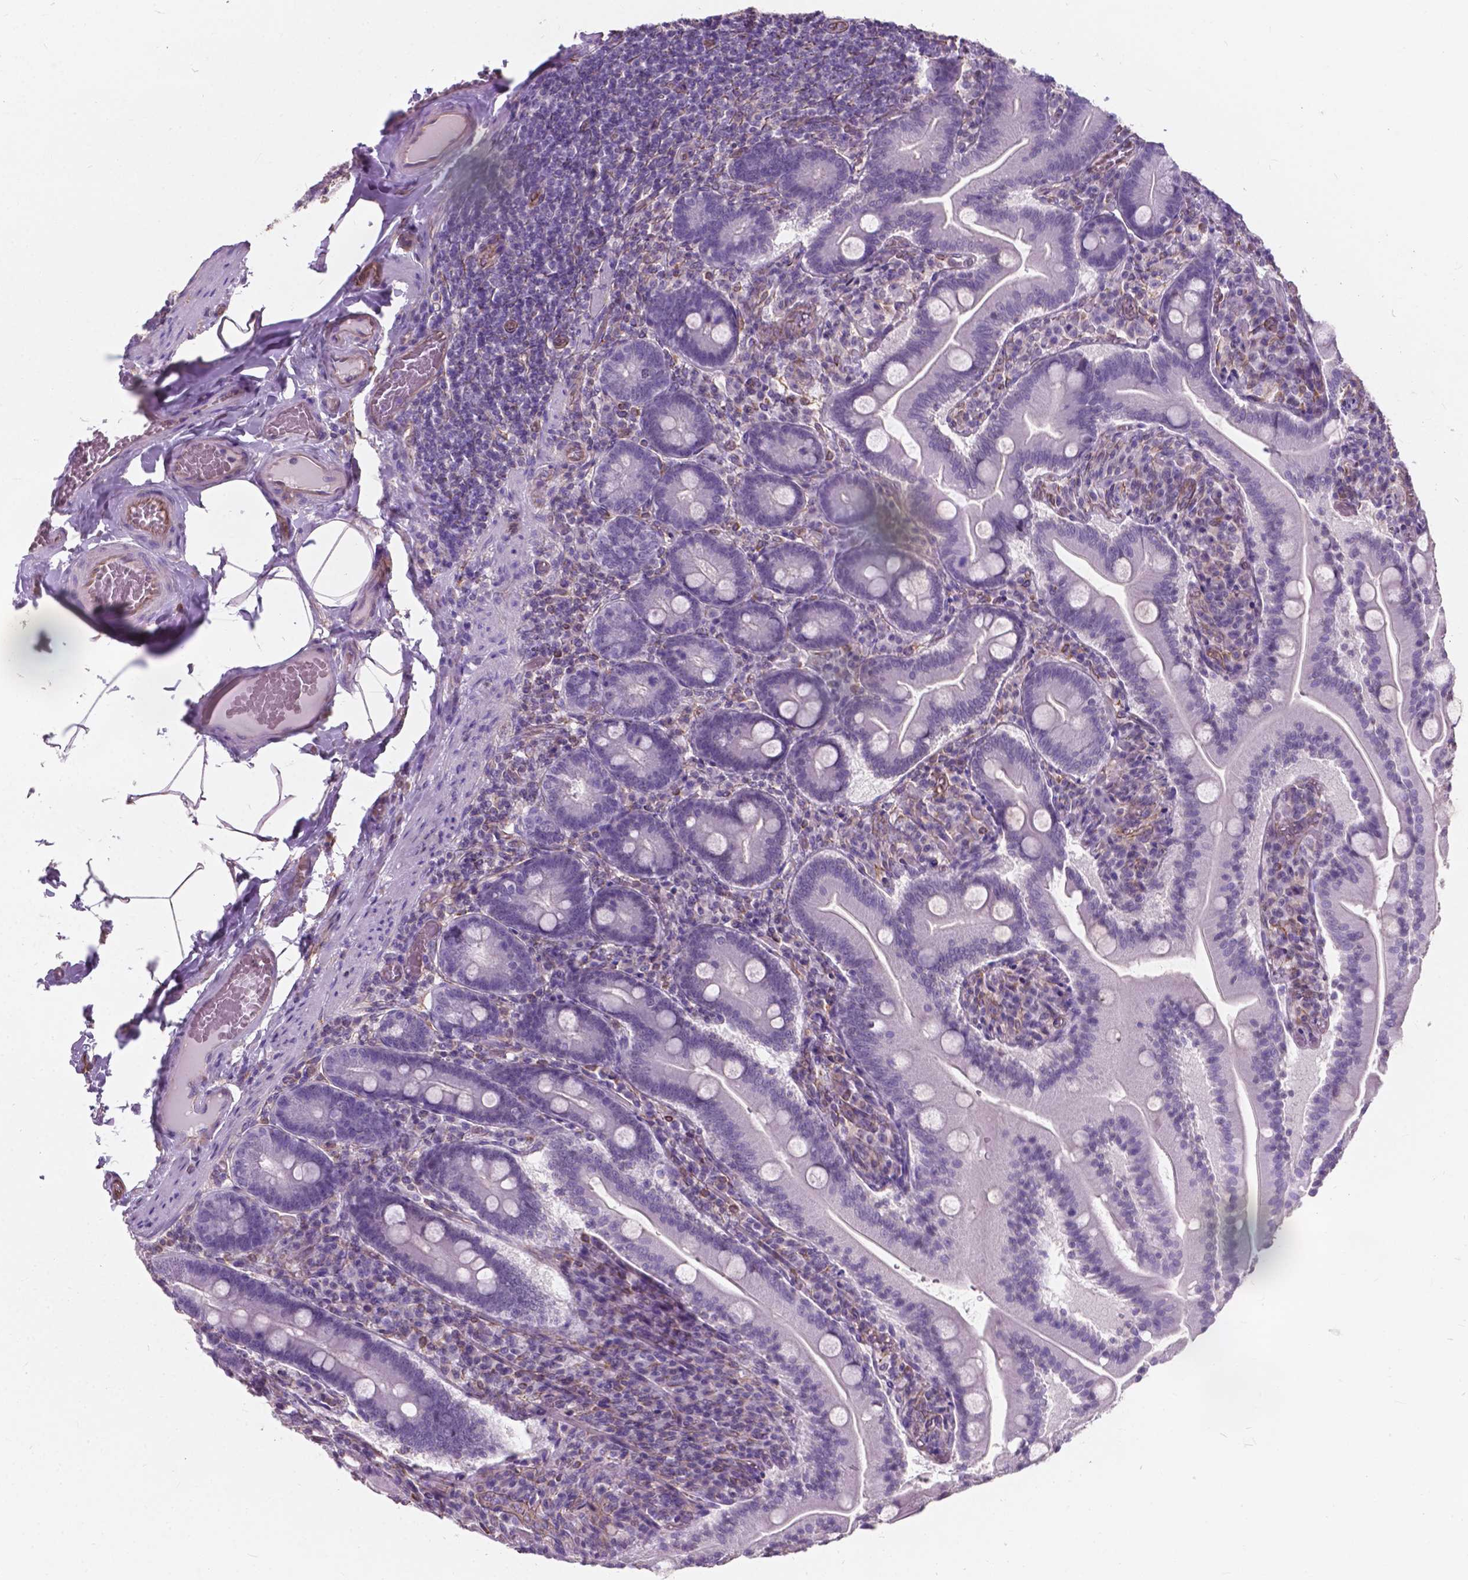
{"staining": {"intensity": "negative", "quantity": "none", "location": "none"}, "tissue": "small intestine", "cell_type": "Glandular cells", "image_type": "normal", "snomed": [{"axis": "morphology", "description": "Normal tissue, NOS"}, {"axis": "topography", "description": "Small intestine"}], "caption": "This is an immunohistochemistry (IHC) photomicrograph of benign human small intestine. There is no staining in glandular cells.", "gene": "AMOT", "patient": {"sex": "male", "age": 37}}